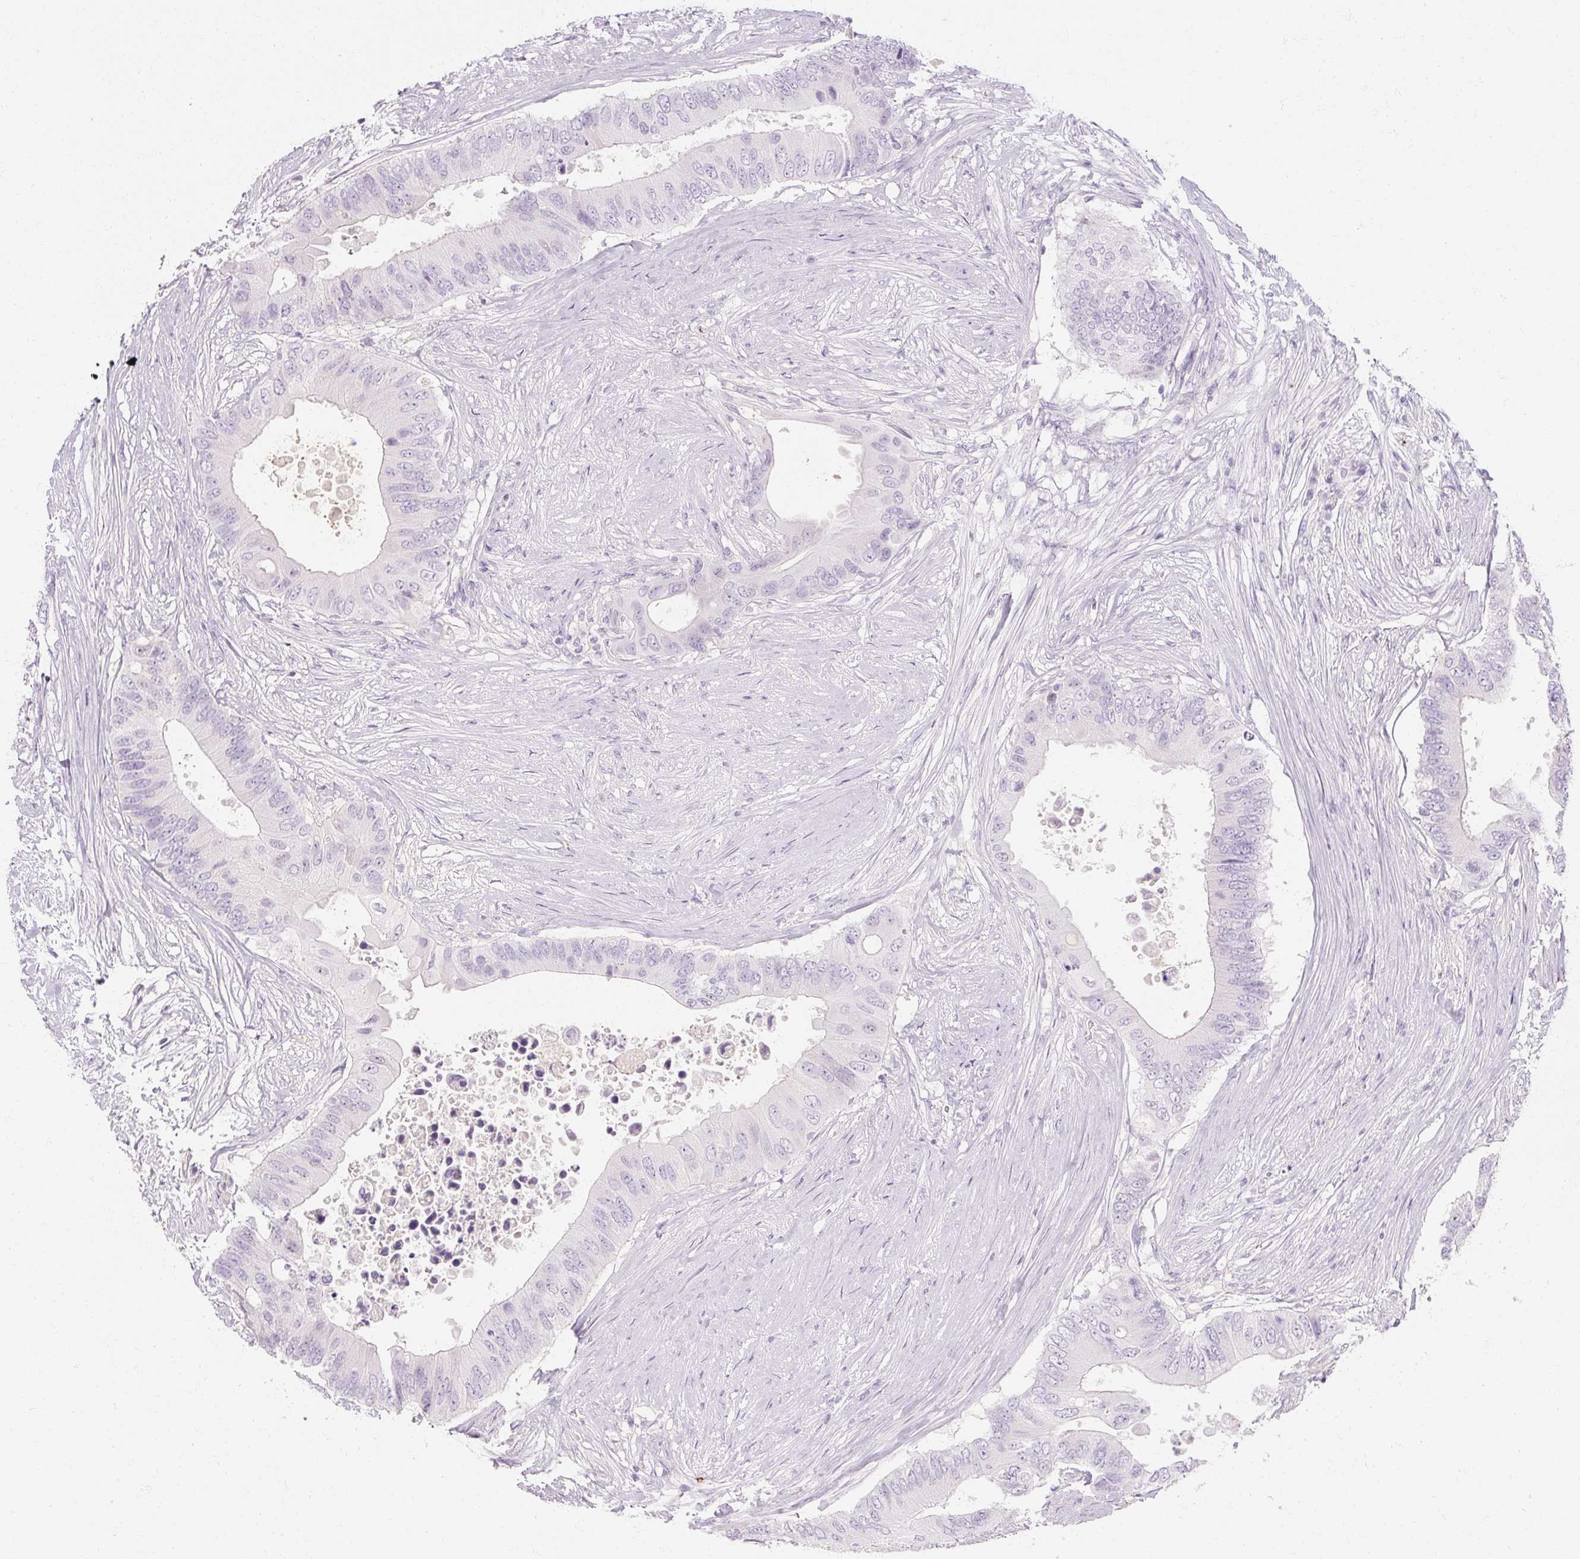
{"staining": {"intensity": "negative", "quantity": "none", "location": "none"}, "tissue": "colorectal cancer", "cell_type": "Tumor cells", "image_type": "cancer", "snomed": [{"axis": "morphology", "description": "Adenocarcinoma, NOS"}, {"axis": "topography", "description": "Colon"}], "caption": "There is no significant positivity in tumor cells of adenocarcinoma (colorectal). The staining is performed using DAB brown chromogen with nuclei counter-stained in using hematoxylin.", "gene": "NFE2L3", "patient": {"sex": "male", "age": 71}}